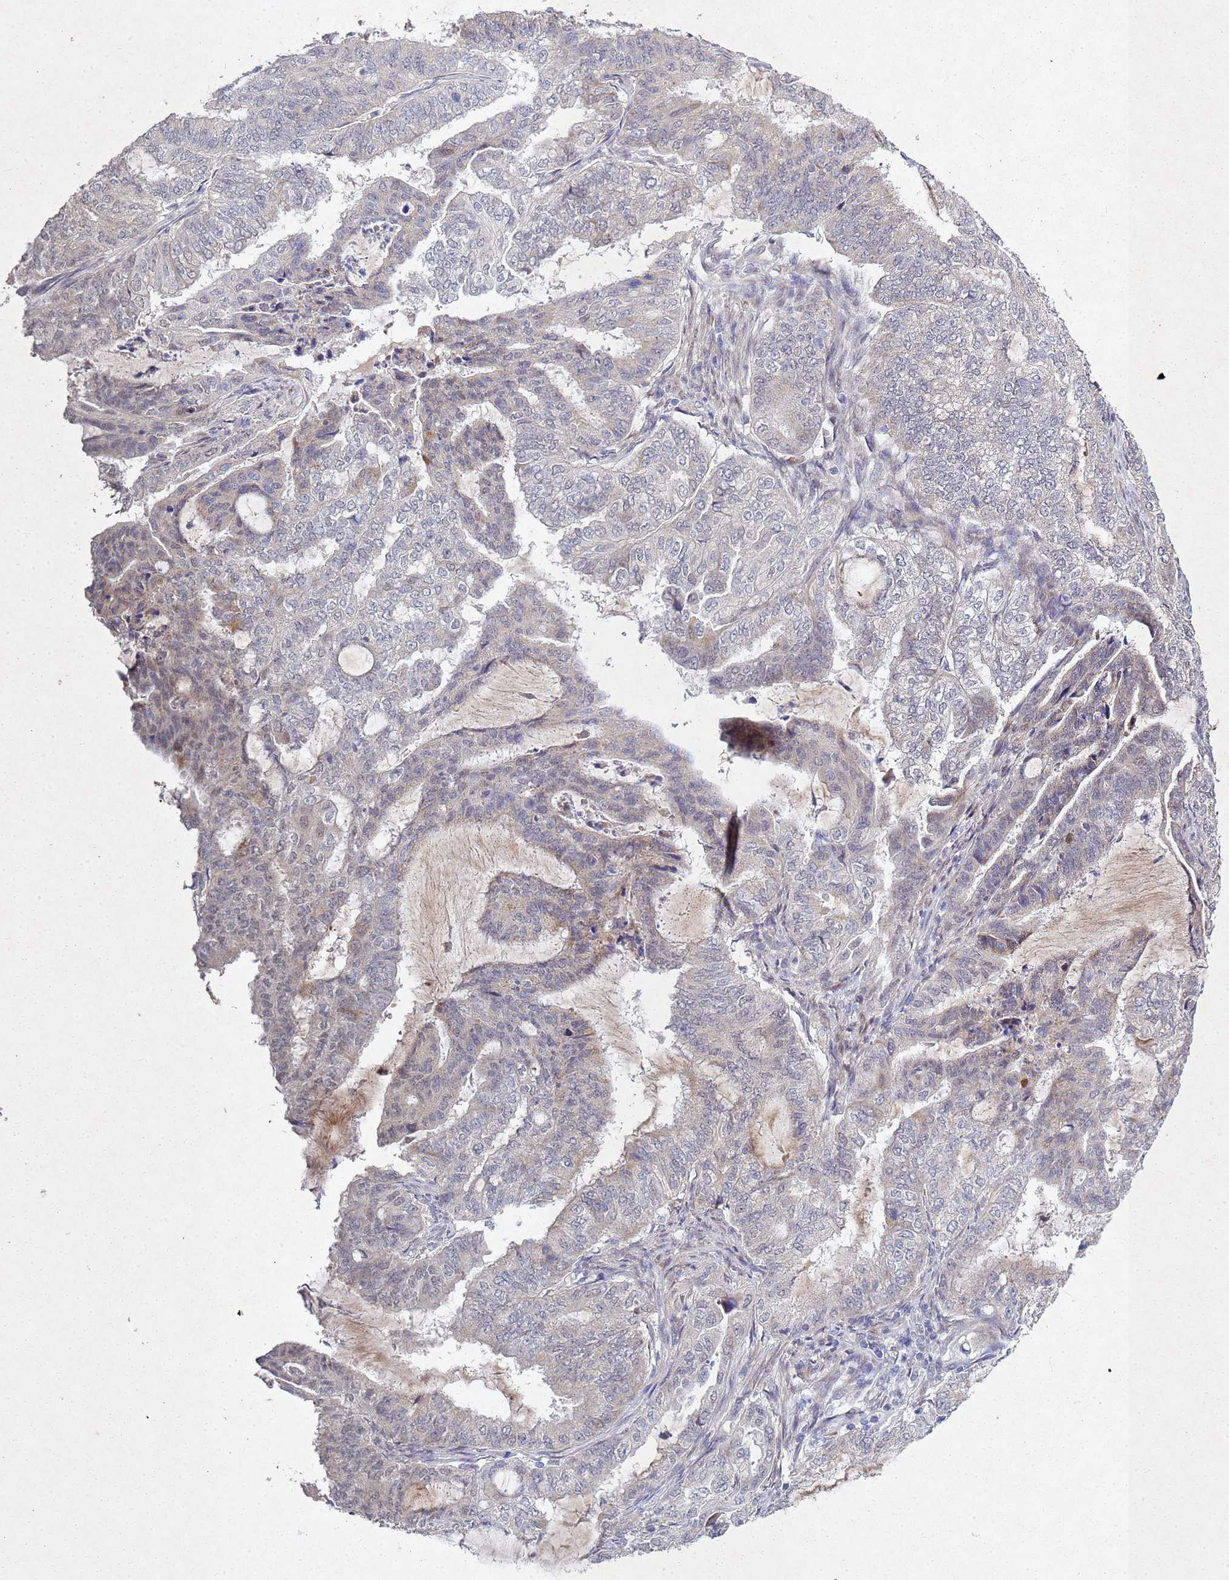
{"staining": {"intensity": "weak", "quantity": "<25%", "location": "cytoplasmic/membranous"}, "tissue": "endometrial cancer", "cell_type": "Tumor cells", "image_type": "cancer", "snomed": [{"axis": "morphology", "description": "Adenocarcinoma, NOS"}, {"axis": "topography", "description": "Endometrium"}], "caption": "This is an immunohistochemistry (IHC) histopathology image of endometrial cancer (adenocarcinoma). There is no staining in tumor cells.", "gene": "TNPO2", "patient": {"sex": "female", "age": 51}}